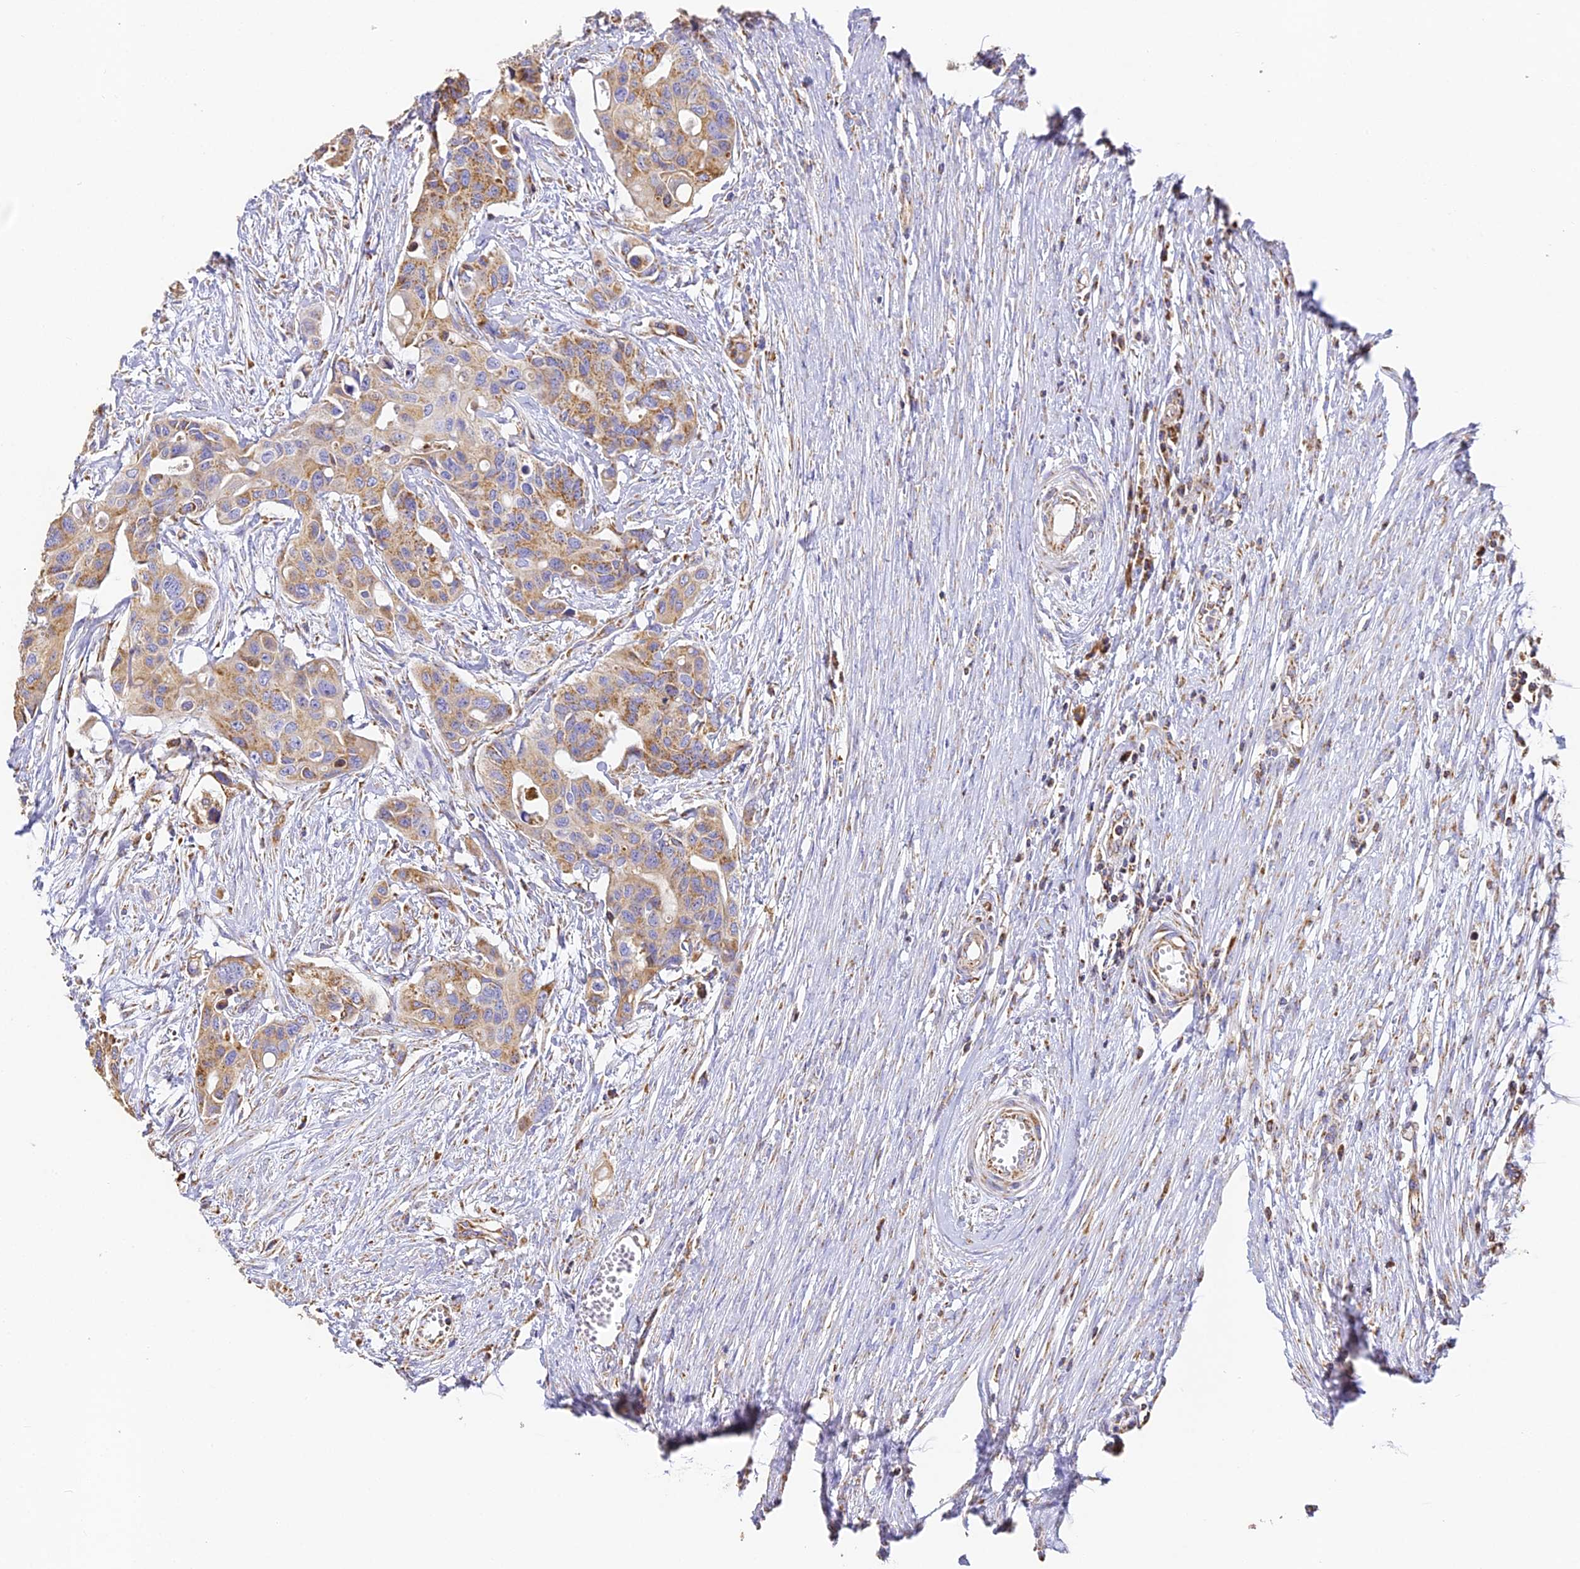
{"staining": {"intensity": "moderate", "quantity": ">75%", "location": "cytoplasmic/membranous"}, "tissue": "colorectal cancer", "cell_type": "Tumor cells", "image_type": "cancer", "snomed": [{"axis": "morphology", "description": "Adenocarcinoma, NOS"}, {"axis": "topography", "description": "Colon"}], "caption": "Moderate cytoplasmic/membranous protein positivity is present in about >75% of tumor cells in colorectal cancer.", "gene": "COX6C", "patient": {"sex": "male", "age": 77}}